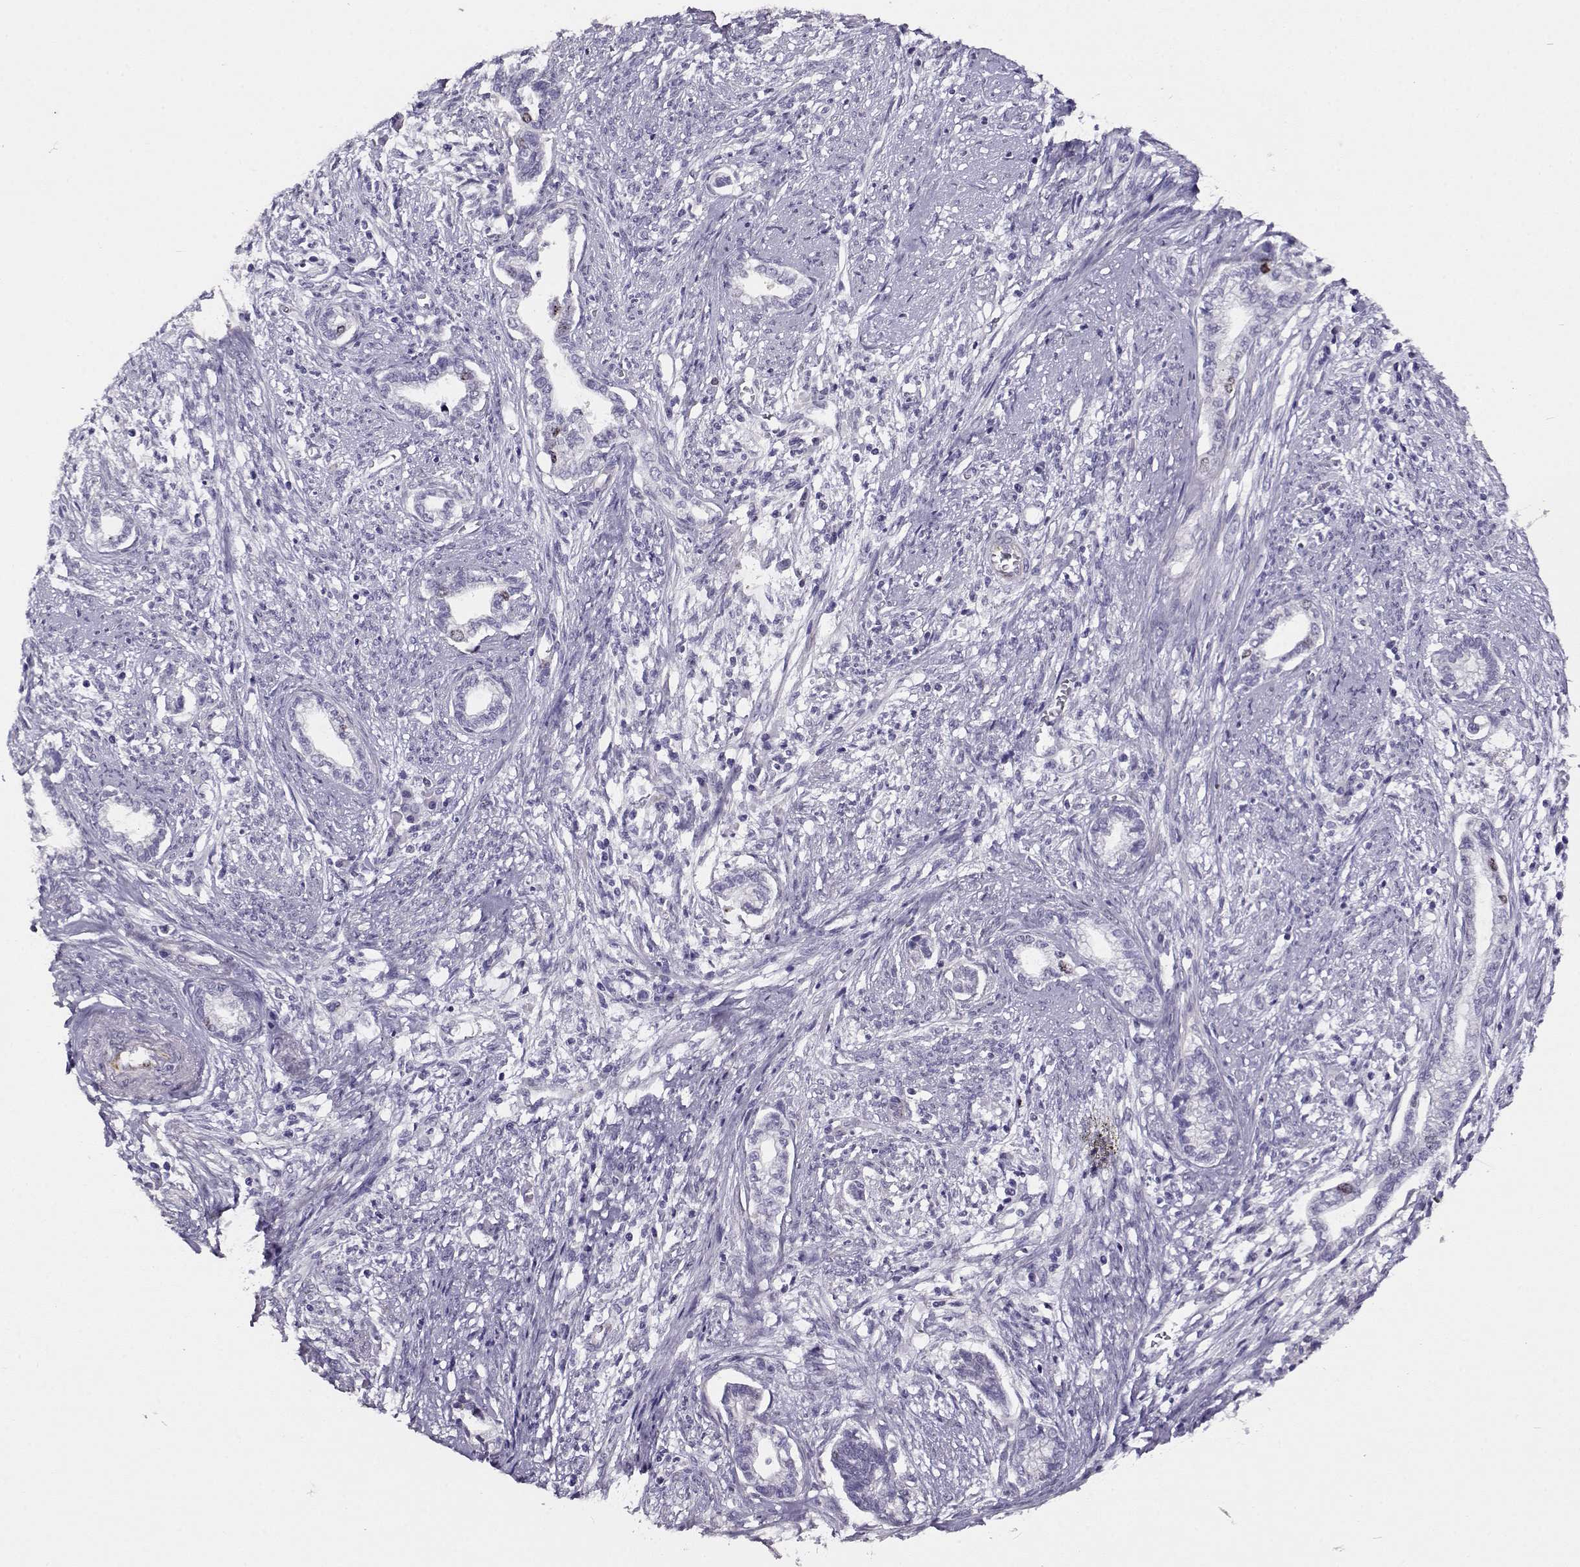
{"staining": {"intensity": "negative", "quantity": "none", "location": "none"}, "tissue": "cervical cancer", "cell_type": "Tumor cells", "image_type": "cancer", "snomed": [{"axis": "morphology", "description": "Adenocarcinoma, NOS"}, {"axis": "topography", "description": "Cervix"}], "caption": "Cervical cancer (adenocarcinoma) stained for a protein using immunohistochemistry shows no positivity tumor cells.", "gene": "NPW", "patient": {"sex": "female", "age": 62}}